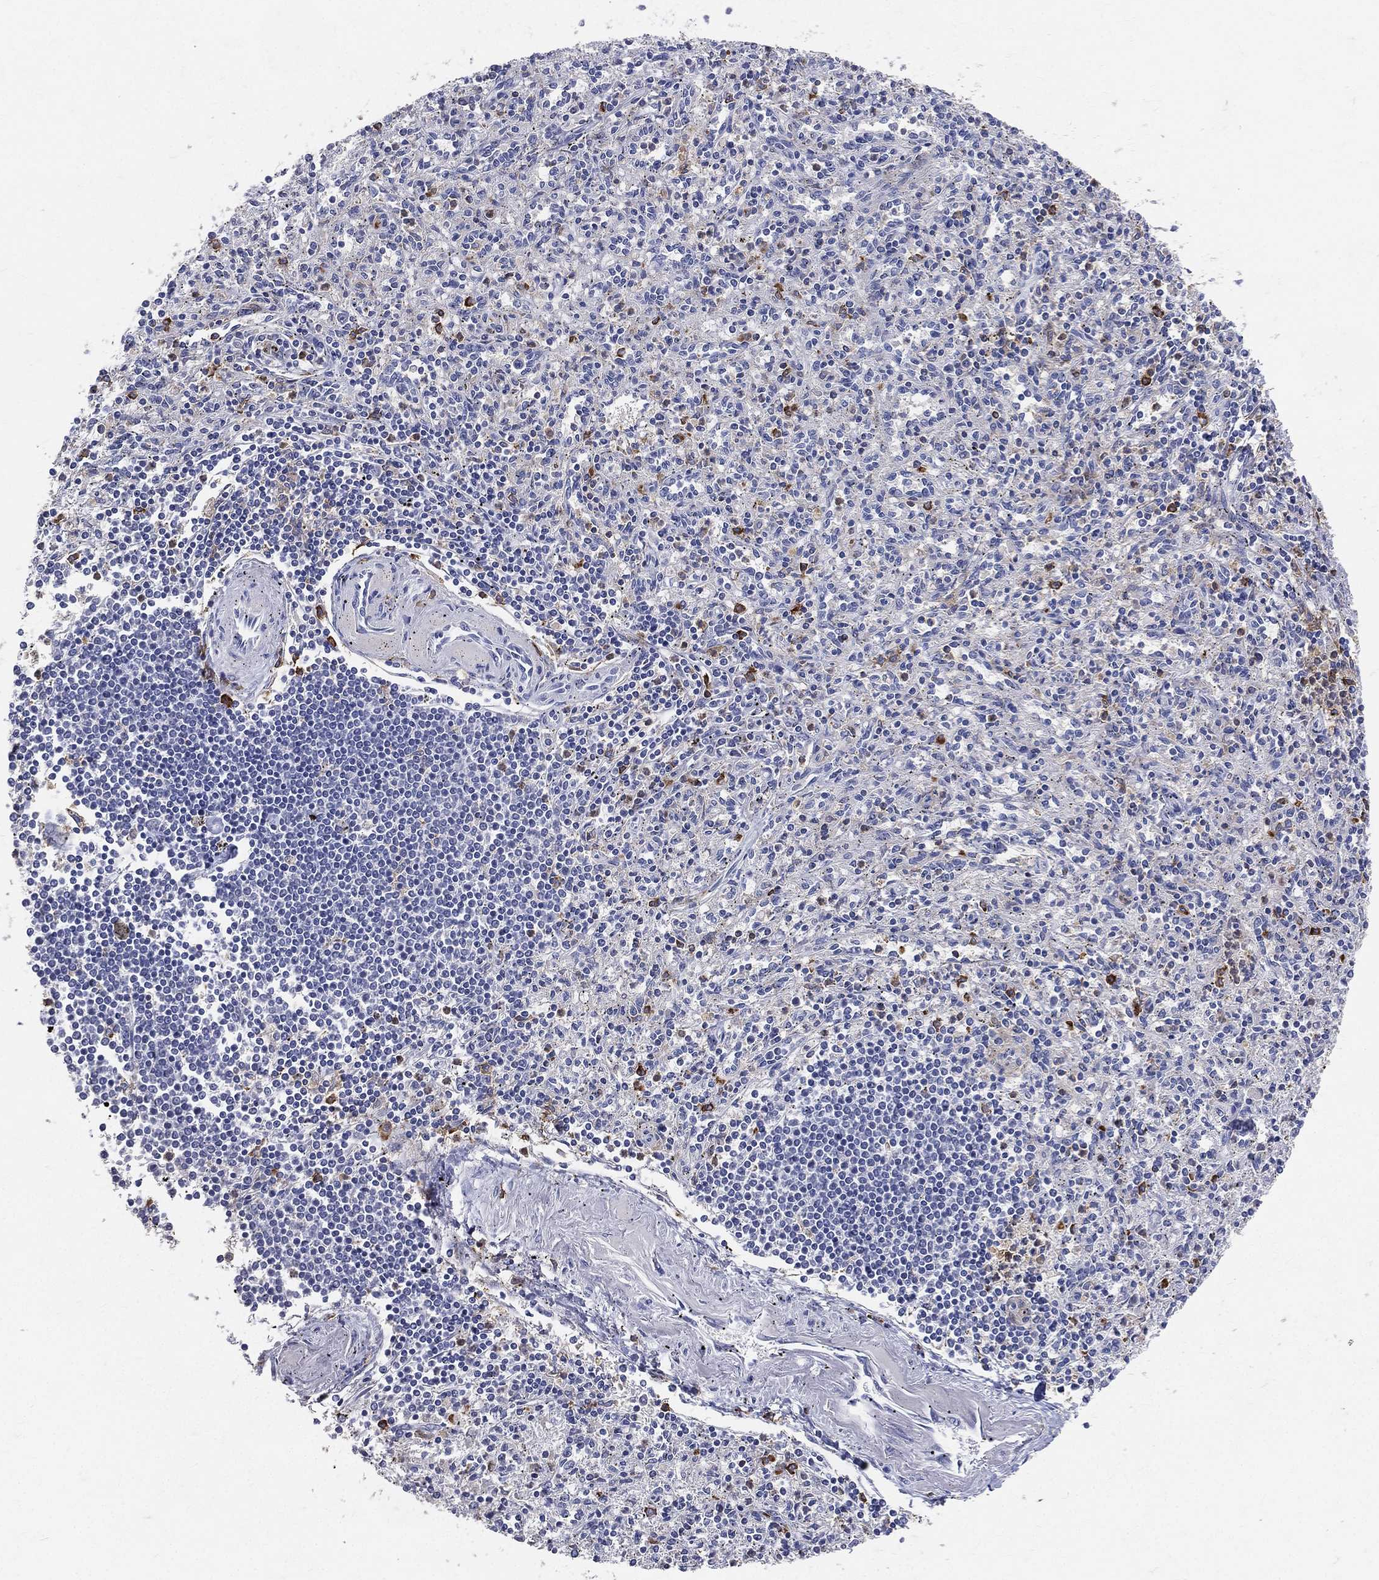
{"staining": {"intensity": "moderate", "quantity": ">75%", "location": "cytoplasmic/membranous"}, "tissue": "spleen", "cell_type": "Cells in red pulp", "image_type": "normal", "snomed": [{"axis": "morphology", "description": "Normal tissue, NOS"}, {"axis": "topography", "description": "Spleen"}], "caption": "A brown stain shows moderate cytoplasmic/membranous expression of a protein in cells in red pulp of normal spleen.", "gene": "CD33", "patient": {"sex": "male", "age": 69}}